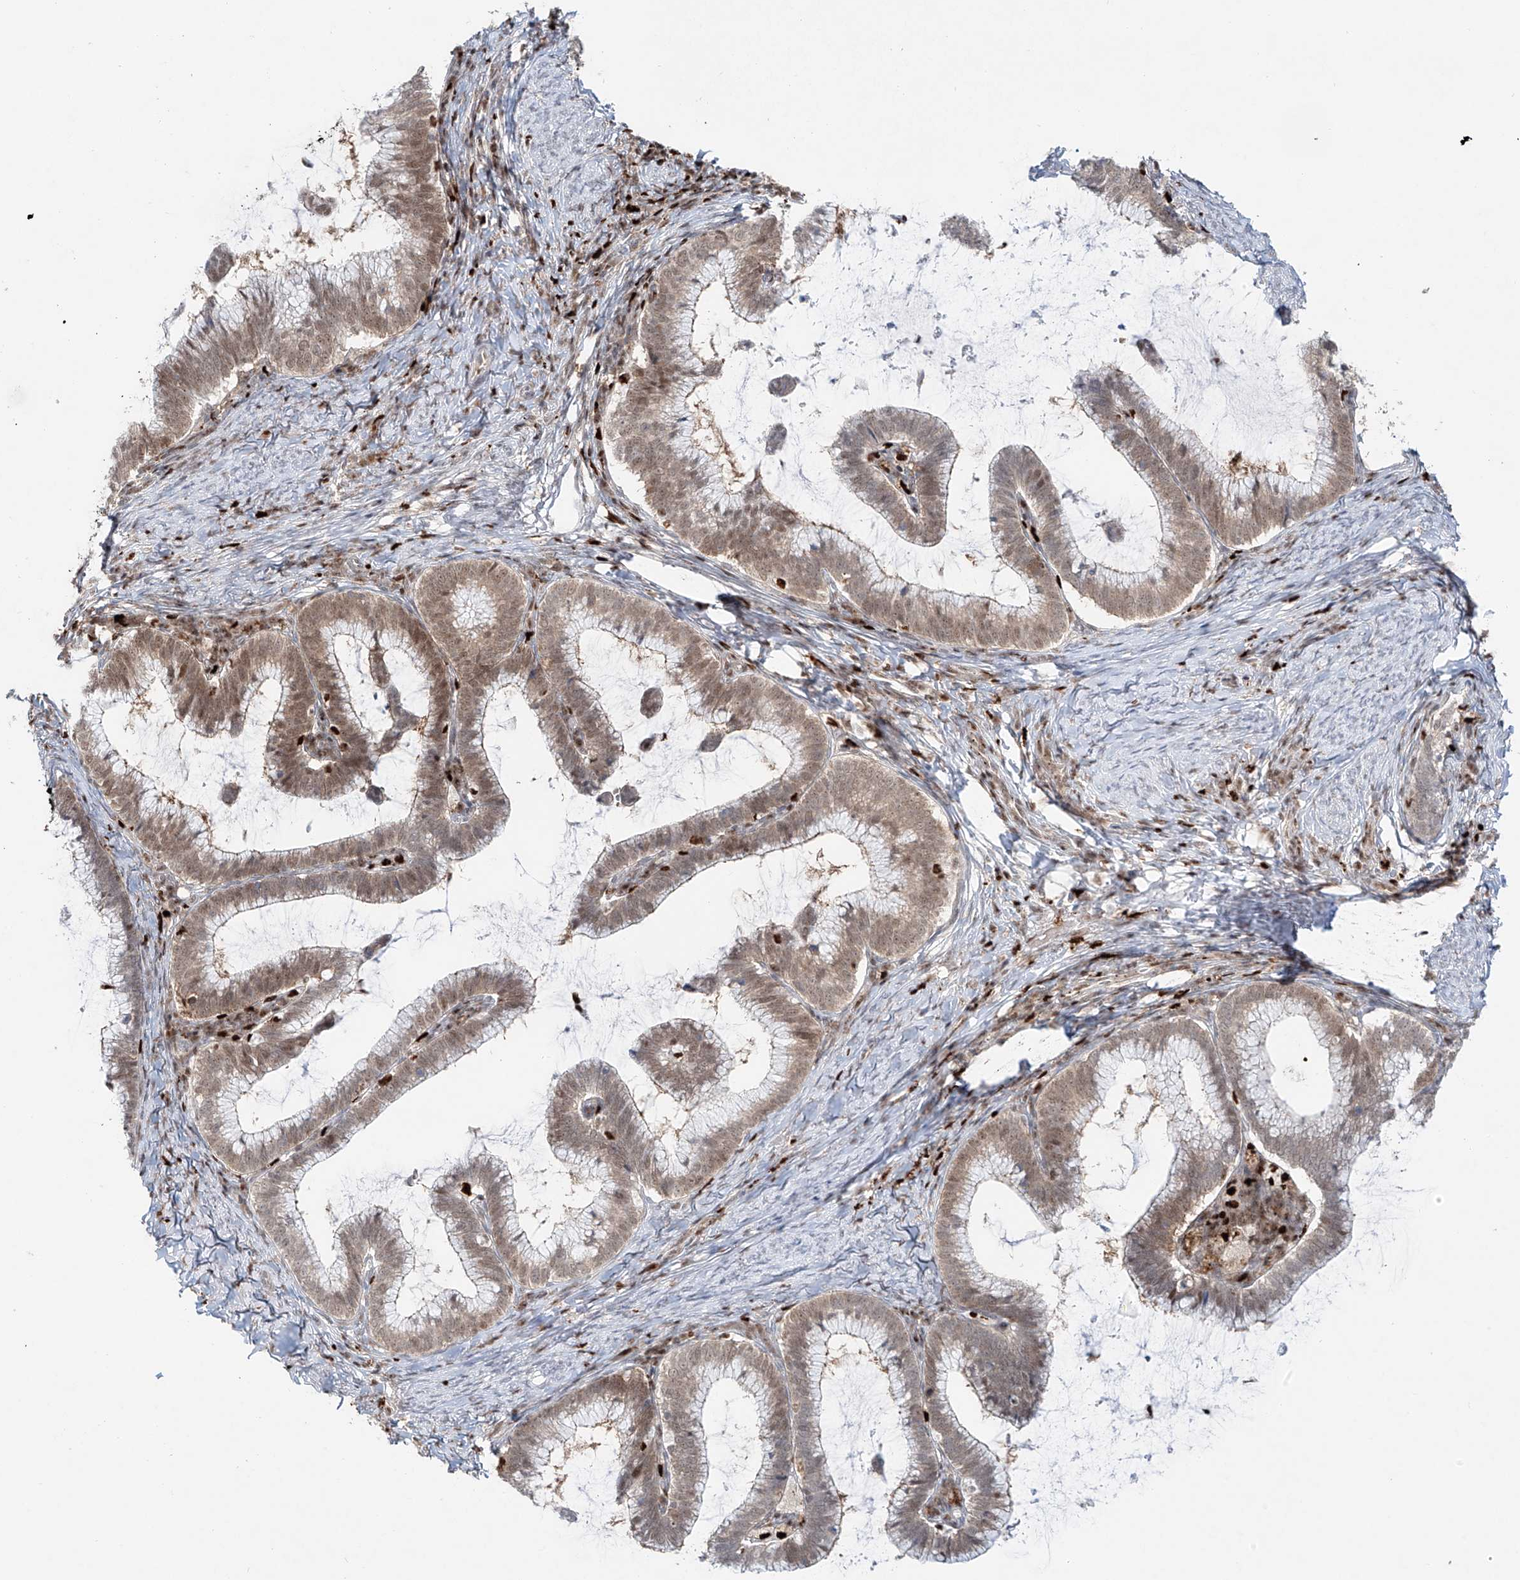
{"staining": {"intensity": "weak", "quantity": "25%-75%", "location": "cytoplasmic/membranous,nuclear"}, "tissue": "cervical cancer", "cell_type": "Tumor cells", "image_type": "cancer", "snomed": [{"axis": "morphology", "description": "Adenocarcinoma, NOS"}, {"axis": "topography", "description": "Cervix"}], "caption": "A histopathology image showing weak cytoplasmic/membranous and nuclear staining in about 25%-75% of tumor cells in cervical cancer, as visualized by brown immunohistochemical staining.", "gene": "DZIP1L", "patient": {"sex": "female", "age": 36}}